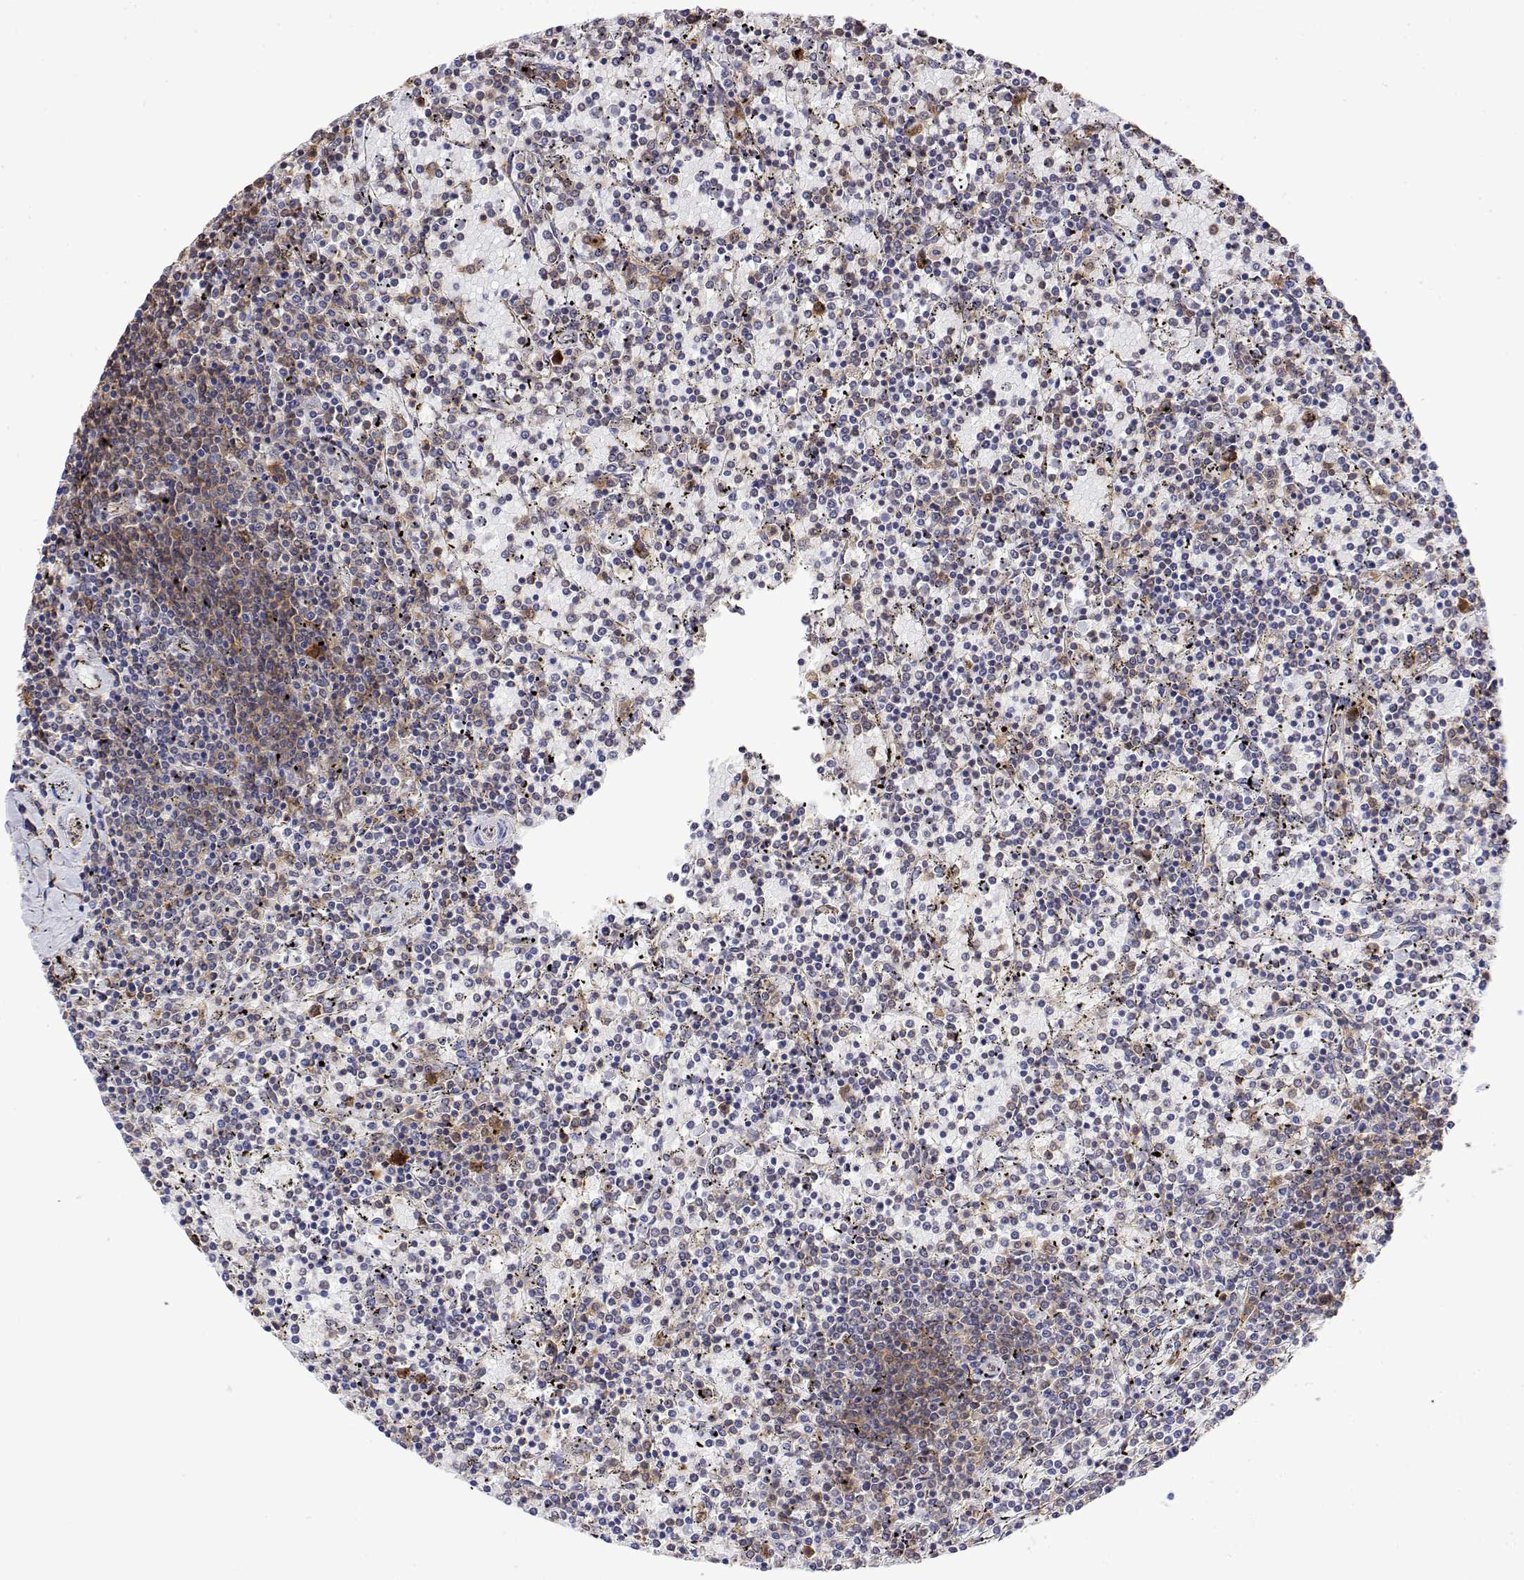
{"staining": {"intensity": "negative", "quantity": "none", "location": "none"}, "tissue": "lymphoma", "cell_type": "Tumor cells", "image_type": "cancer", "snomed": [{"axis": "morphology", "description": "Malignant lymphoma, non-Hodgkin's type, Low grade"}, {"axis": "topography", "description": "Spleen"}], "caption": "A histopathology image of lymphoma stained for a protein displays no brown staining in tumor cells. Brightfield microscopy of immunohistochemistry stained with DAB (brown) and hematoxylin (blue), captured at high magnification.", "gene": "EEF1G", "patient": {"sex": "female", "age": 77}}